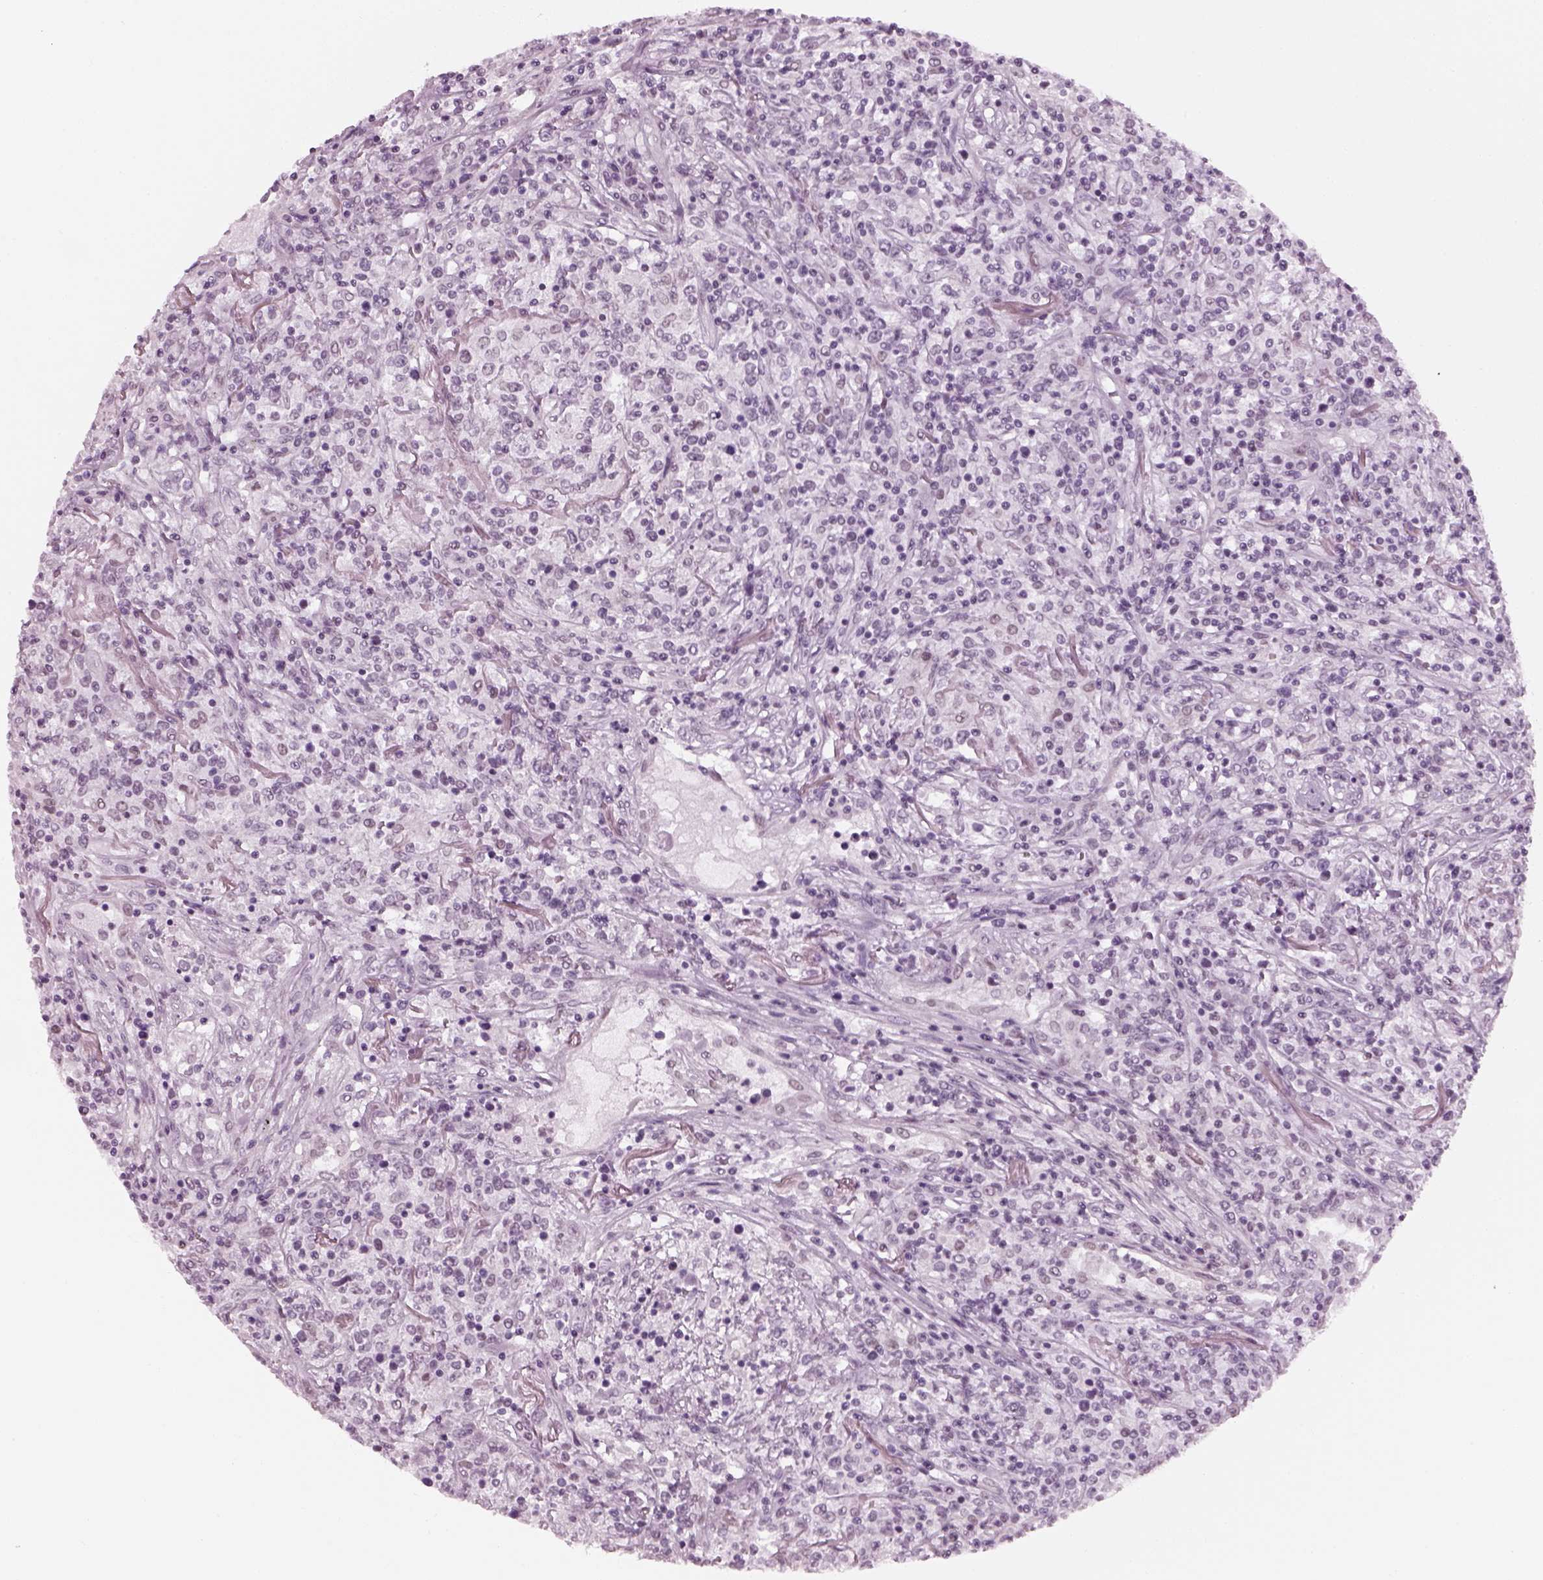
{"staining": {"intensity": "negative", "quantity": "none", "location": "none"}, "tissue": "lymphoma", "cell_type": "Tumor cells", "image_type": "cancer", "snomed": [{"axis": "morphology", "description": "Malignant lymphoma, non-Hodgkin's type, High grade"}, {"axis": "topography", "description": "Lung"}], "caption": "Lymphoma was stained to show a protein in brown. There is no significant staining in tumor cells.", "gene": "KCNG2", "patient": {"sex": "male", "age": 79}}